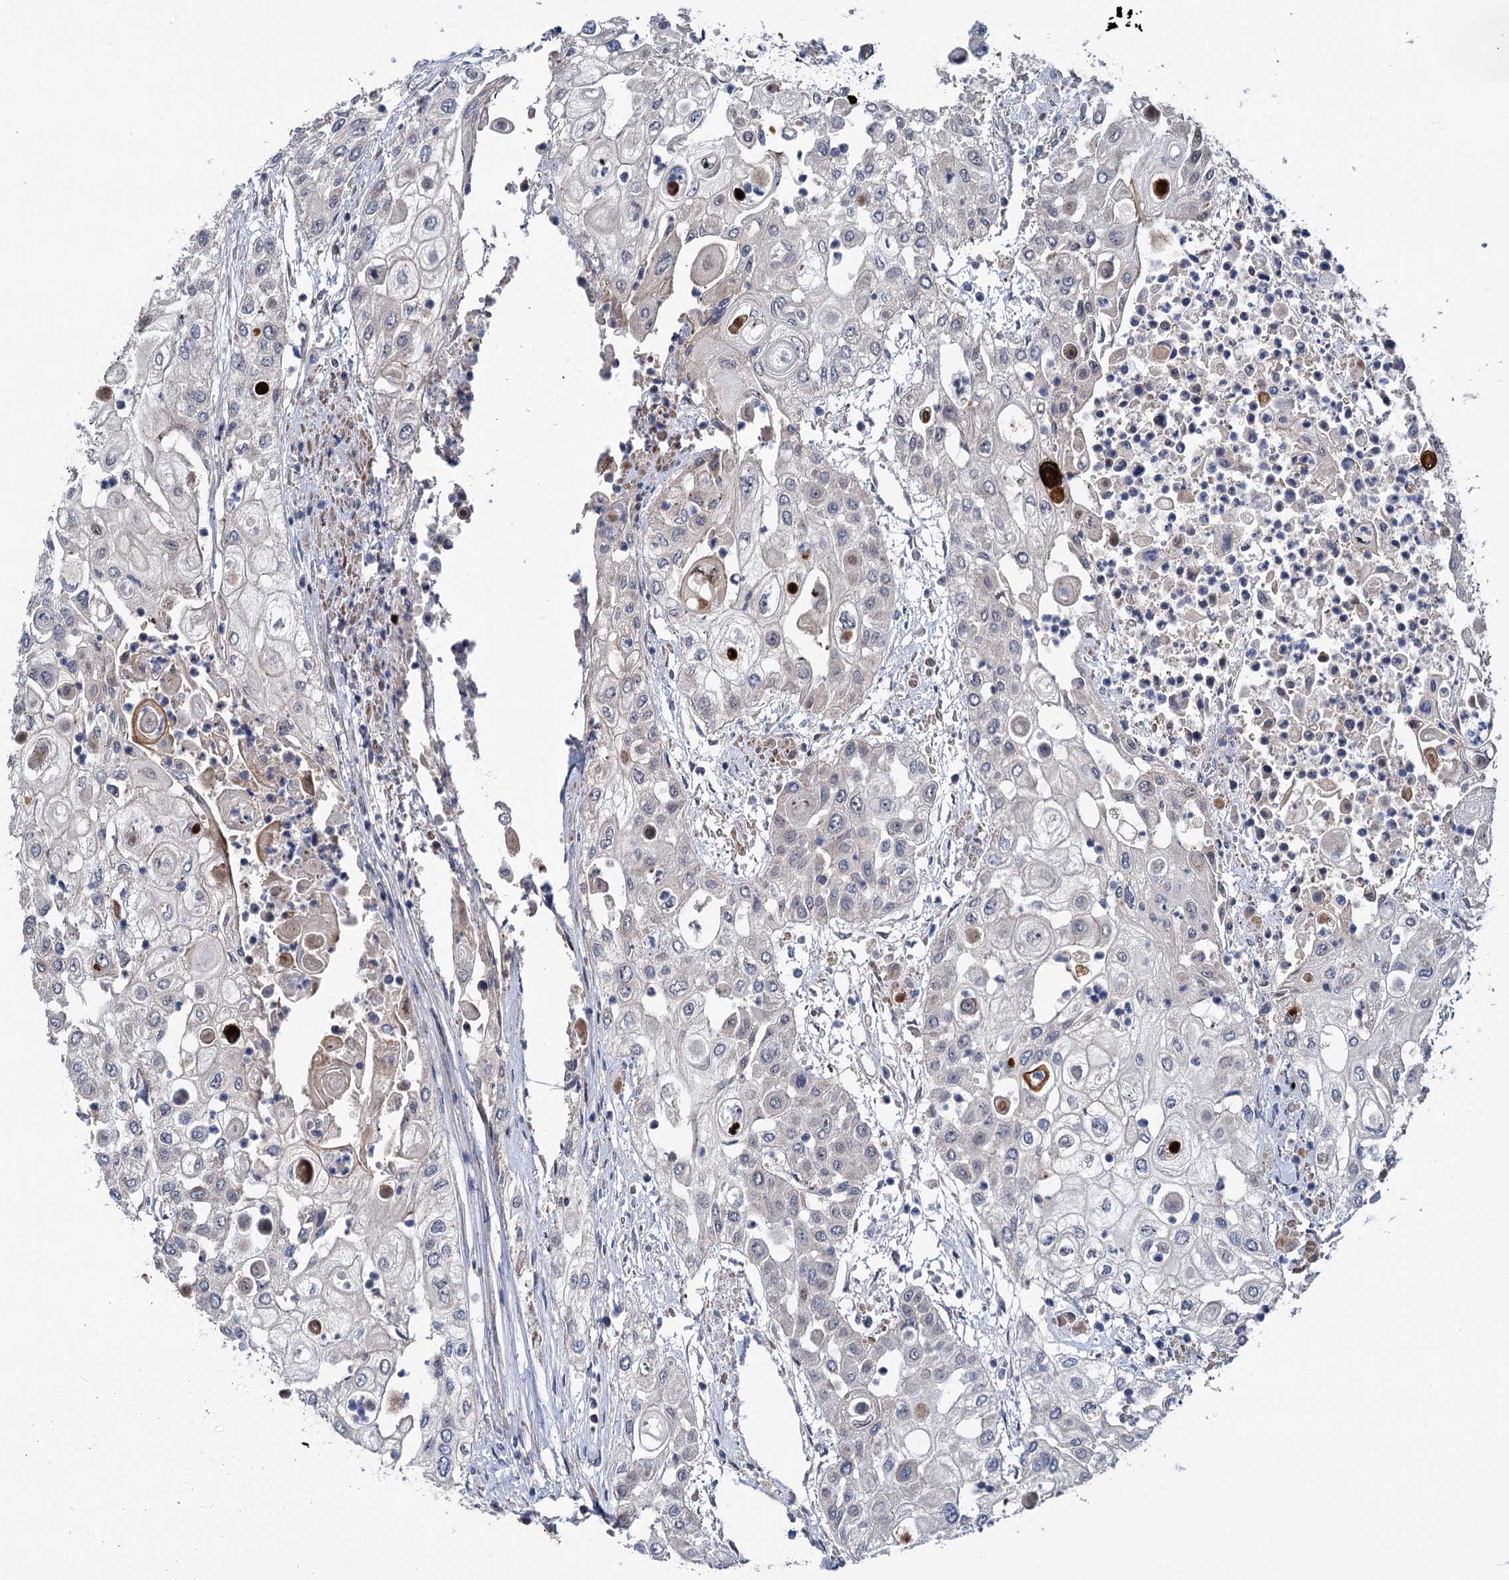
{"staining": {"intensity": "negative", "quantity": "none", "location": "none"}, "tissue": "urothelial cancer", "cell_type": "Tumor cells", "image_type": "cancer", "snomed": [{"axis": "morphology", "description": "Urothelial carcinoma, High grade"}, {"axis": "topography", "description": "Urinary bladder"}], "caption": "Immunohistochemistry (IHC) micrograph of neoplastic tissue: human urothelial cancer stained with DAB (3,3'-diaminobenzidine) reveals no significant protein staining in tumor cells. Brightfield microscopy of IHC stained with DAB (3,3'-diaminobenzidine) (brown) and hematoxylin (blue), captured at high magnification.", "gene": "UBR1", "patient": {"sex": "female", "age": 79}}